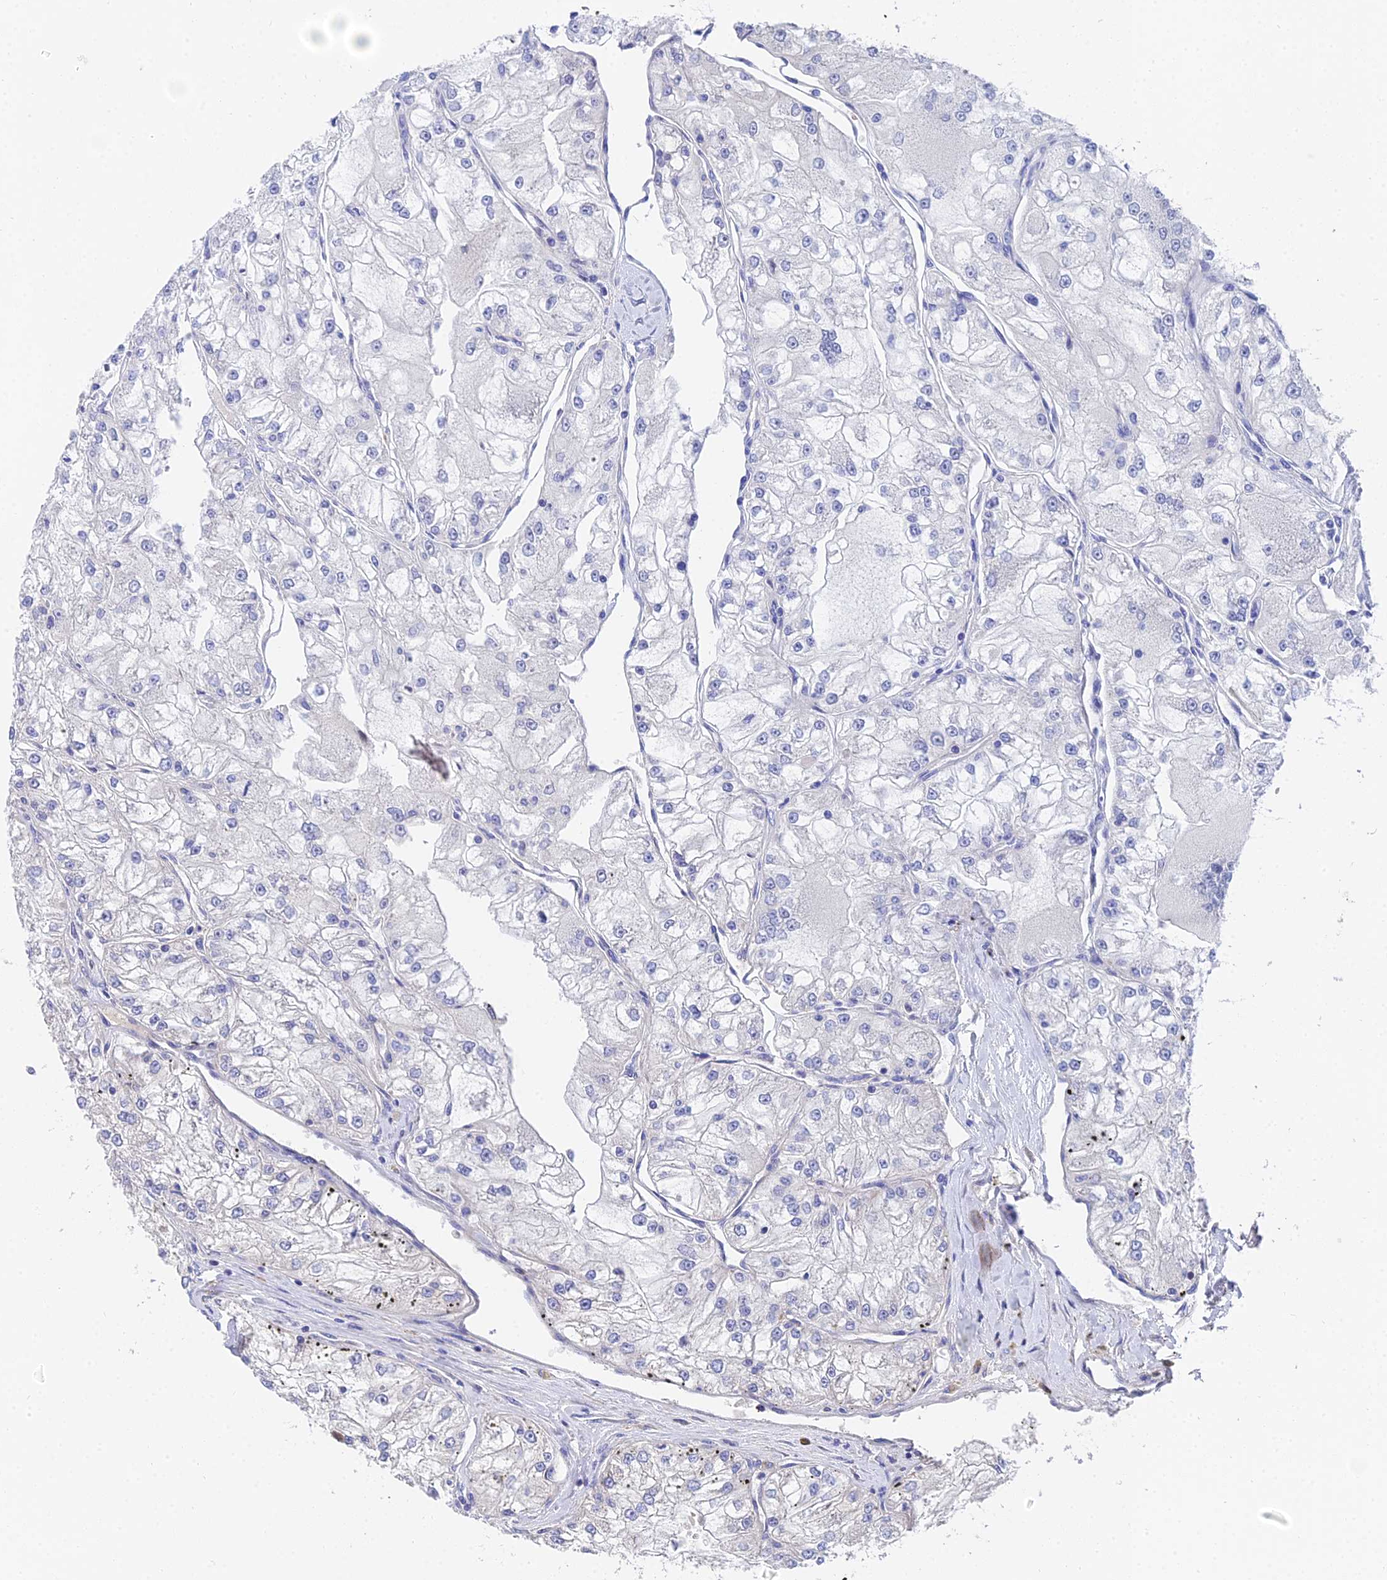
{"staining": {"intensity": "negative", "quantity": "none", "location": "none"}, "tissue": "renal cancer", "cell_type": "Tumor cells", "image_type": "cancer", "snomed": [{"axis": "morphology", "description": "Adenocarcinoma, NOS"}, {"axis": "topography", "description": "Kidney"}], "caption": "Immunohistochemical staining of adenocarcinoma (renal) reveals no significant expression in tumor cells.", "gene": "UBE2L3", "patient": {"sex": "female", "age": 72}}